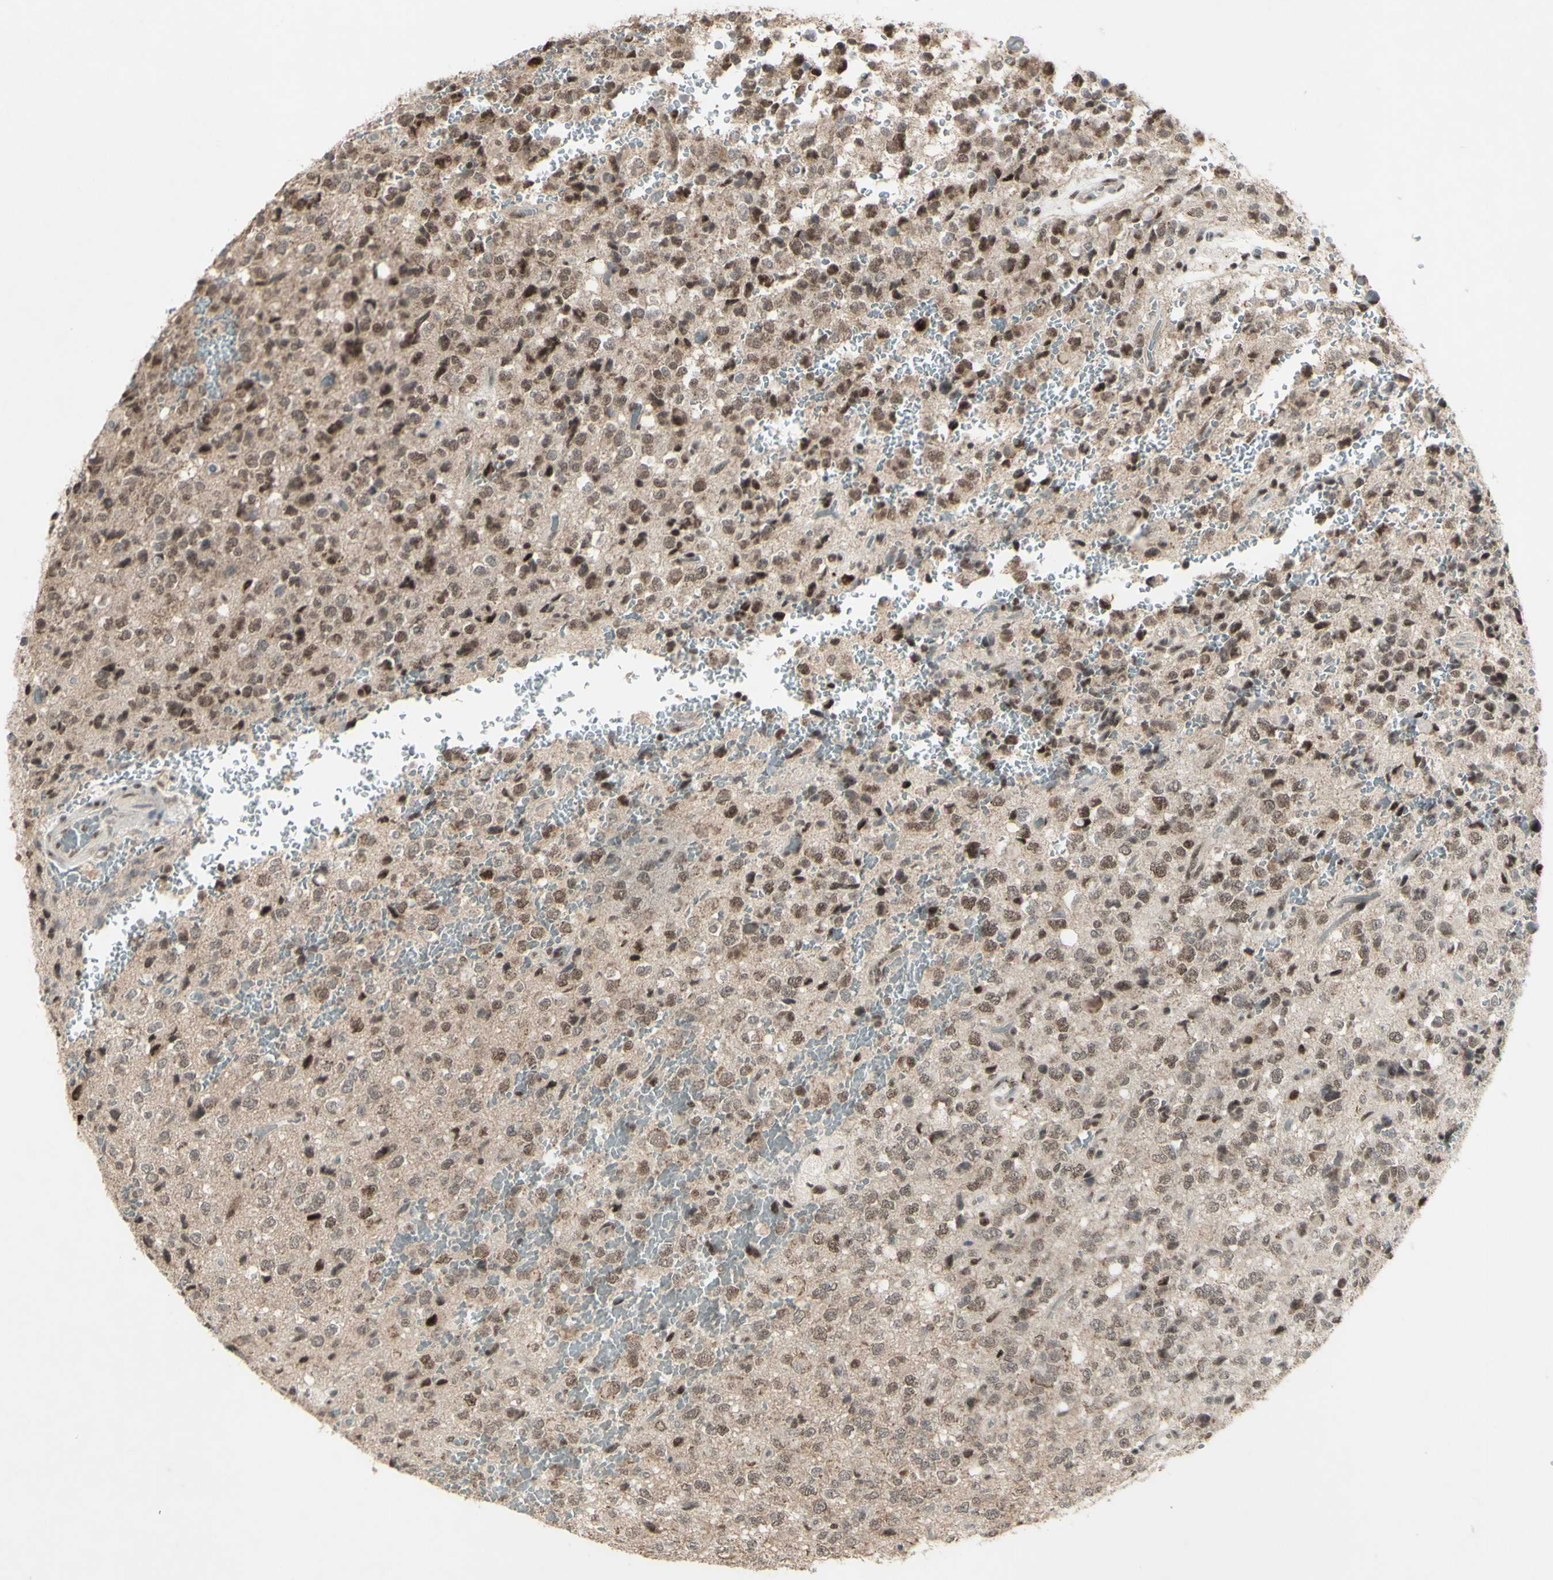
{"staining": {"intensity": "moderate", "quantity": ">75%", "location": "cytoplasmic/membranous,nuclear"}, "tissue": "glioma", "cell_type": "Tumor cells", "image_type": "cancer", "snomed": [{"axis": "morphology", "description": "Glioma, malignant, High grade"}, {"axis": "topography", "description": "pancreas cauda"}], "caption": "The immunohistochemical stain highlights moderate cytoplasmic/membranous and nuclear positivity in tumor cells of glioma tissue.", "gene": "CCNT1", "patient": {"sex": "male", "age": 60}}